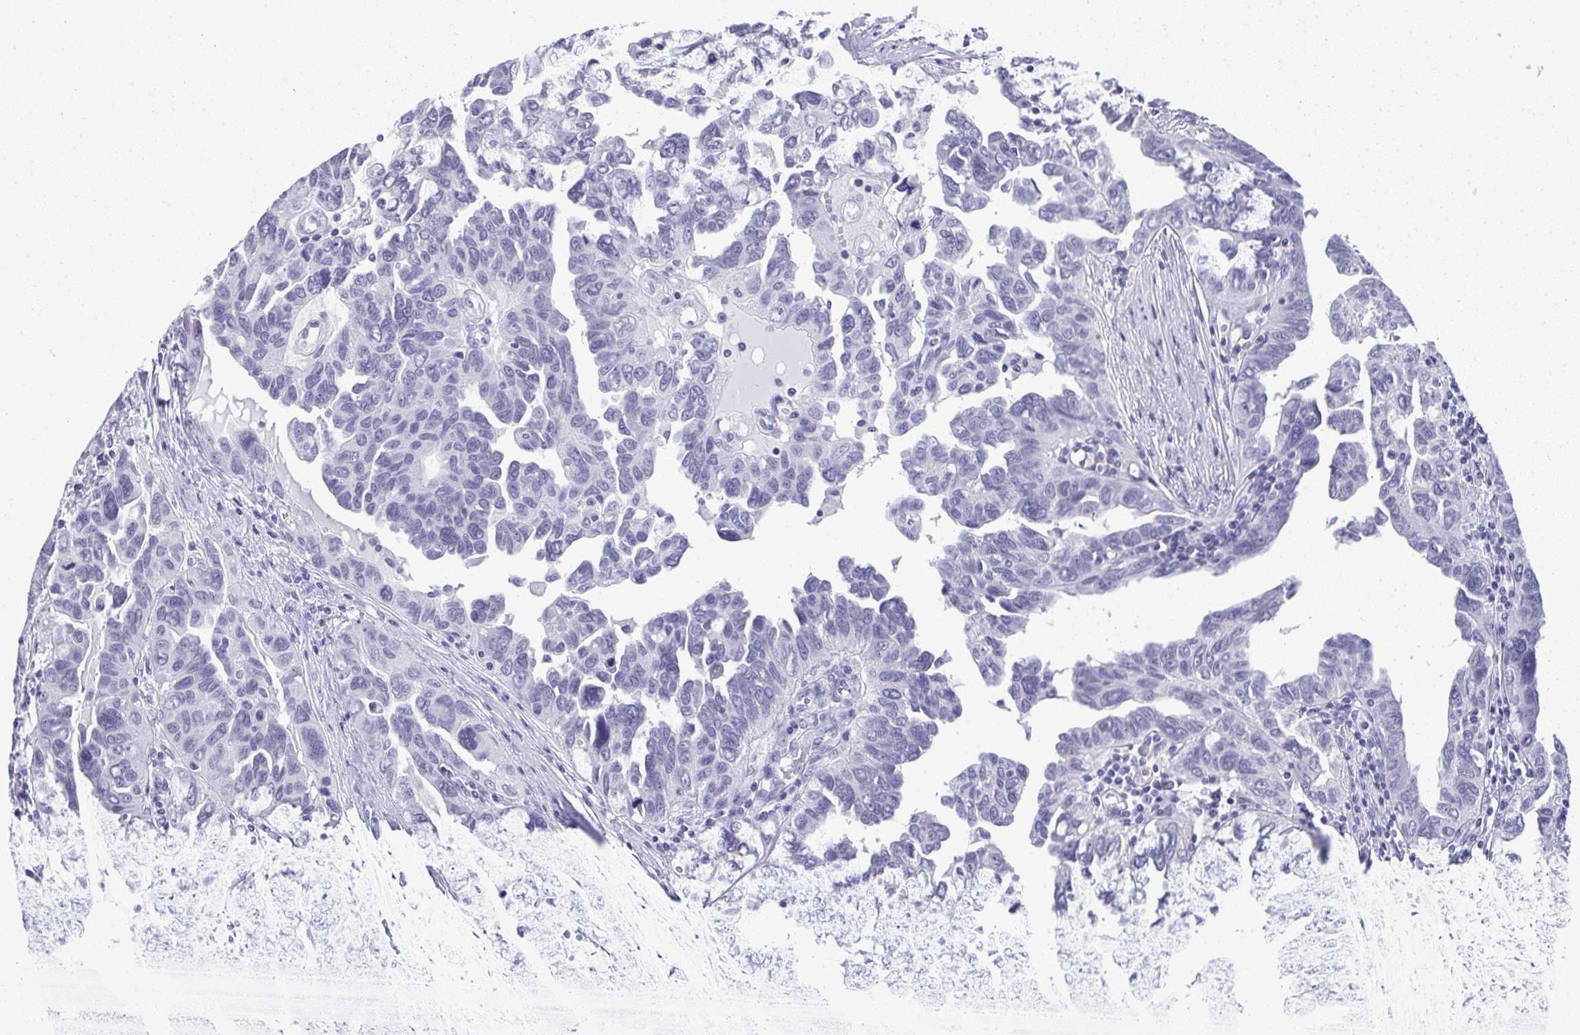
{"staining": {"intensity": "negative", "quantity": "none", "location": "none"}, "tissue": "ovarian cancer", "cell_type": "Tumor cells", "image_type": "cancer", "snomed": [{"axis": "morphology", "description": "Cystadenocarcinoma, serous, NOS"}, {"axis": "topography", "description": "Ovary"}], "caption": "Ovarian cancer (serous cystadenocarcinoma) stained for a protein using IHC displays no positivity tumor cells.", "gene": "PLA2G1B", "patient": {"sex": "female", "age": 64}}